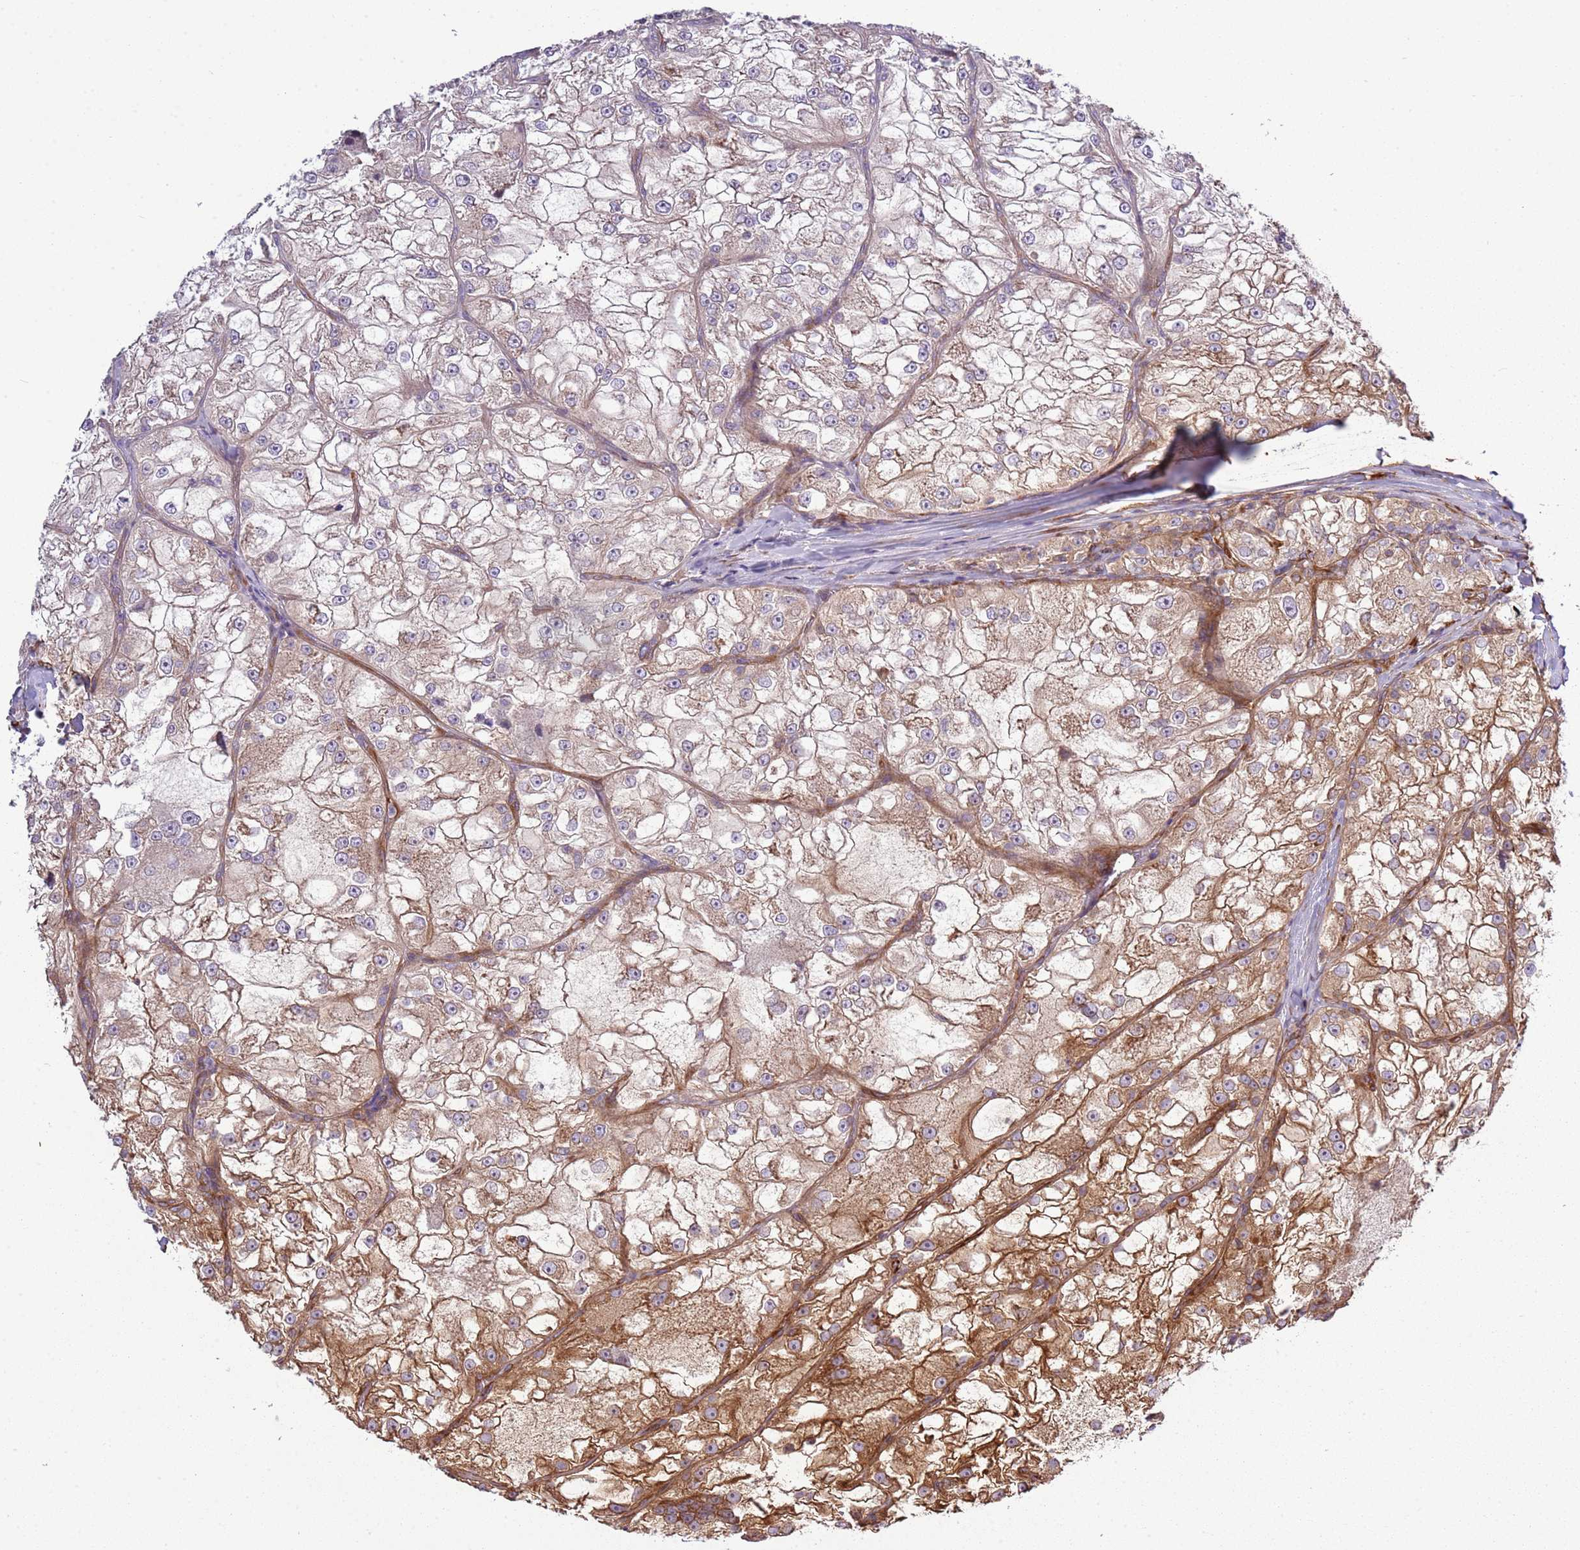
{"staining": {"intensity": "moderate", "quantity": "<25%", "location": "cytoplasmic/membranous"}, "tissue": "renal cancer", "cell_type": "Tumor cells", "image_type": "cancer", "snomed": [{"axis": "morphology", "description": "Adenocarcinoma, NOS"}, {"axis": "topography", "description": "Kidney"}], "caption": "Approximately <25% of tumor cells in human renal cancer display moderate cytoplasmic/membranous protein expression as visualized by brown immunohistochemical staining.", "gene": "GNL1", "patient": {"sex": "female", "age": 72}}